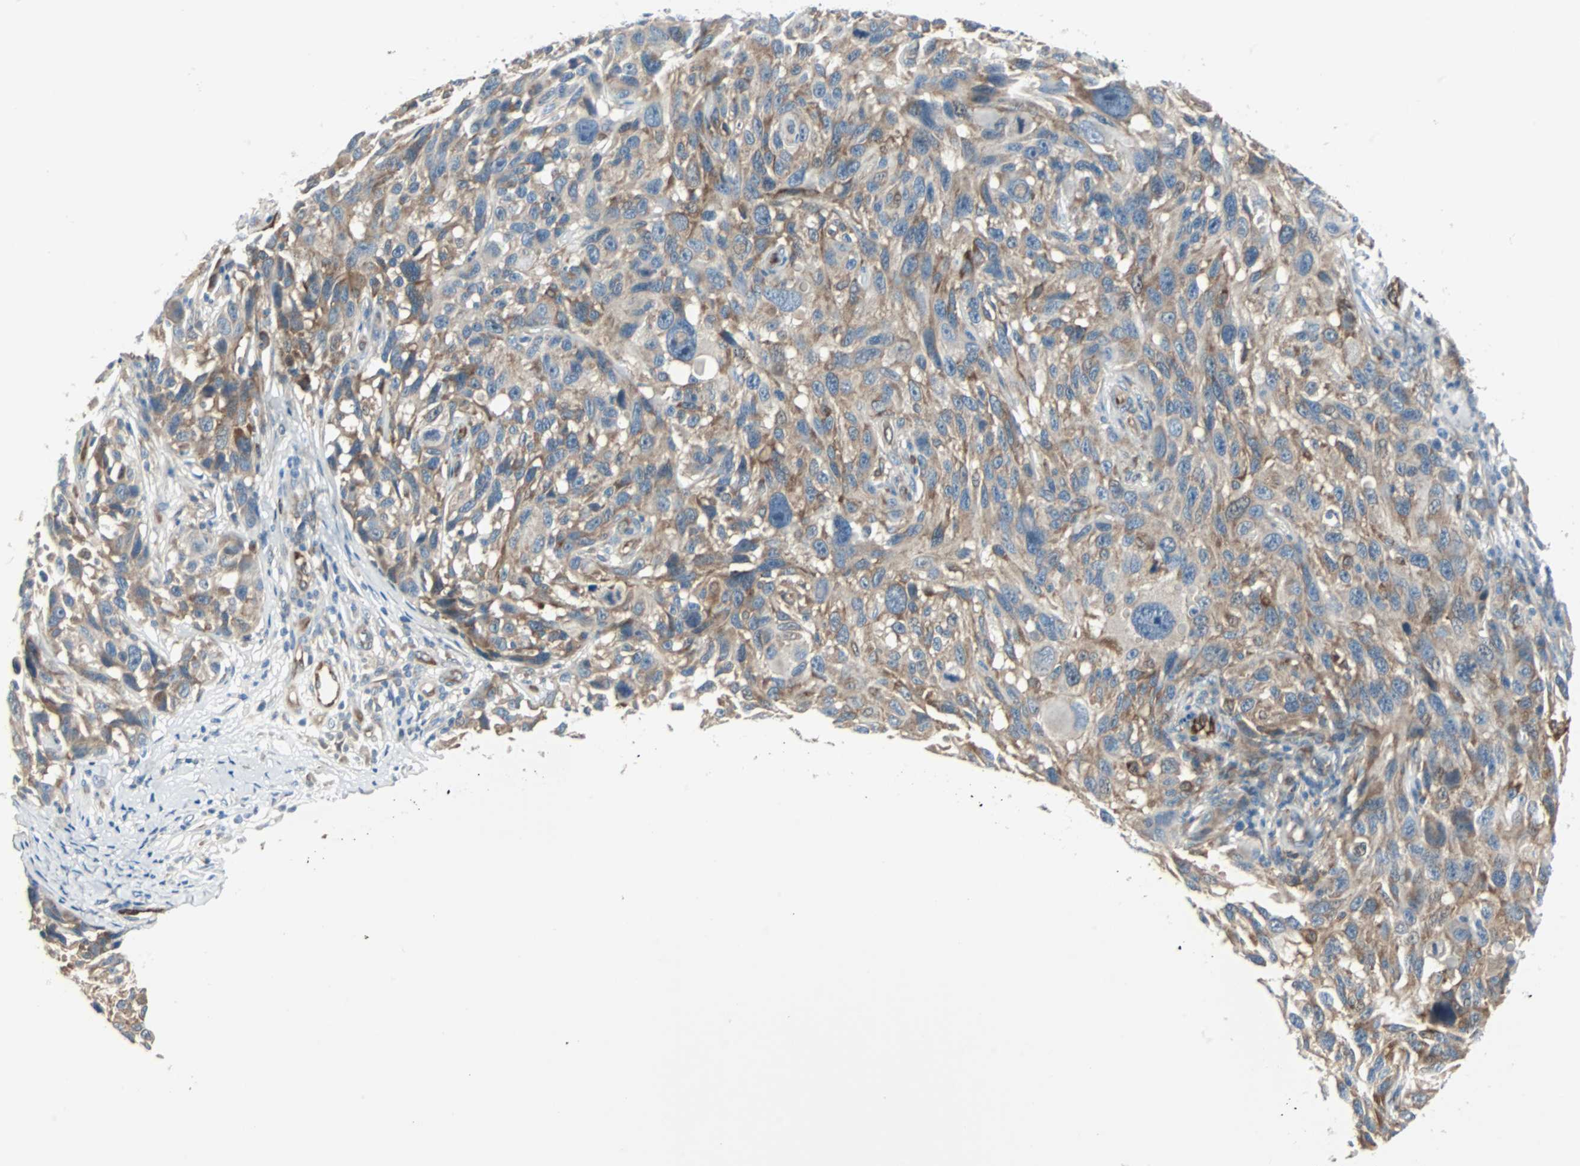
{"staining": {"intensity": "moderate", "quantity": ">75%", "location": "cytoplasmic/membranous"}, "tissue": "melanoma", "cell_type": "Tumor cells", "image_type": "cancer", "snomed": [{"axis": "morphology", "description": "Malignant melanoma, NOS"}, {"axis": "topography", "description": "Skin"}], "caption": "There is medium levels of moderate cytoplasmic/membranous positivity in tumor cells of malignant melanoma, as demonstrated by immunohistochemical staining (brown color).", "gene": "SWAP70", "patient": {"sex": "male", "age": 53}}